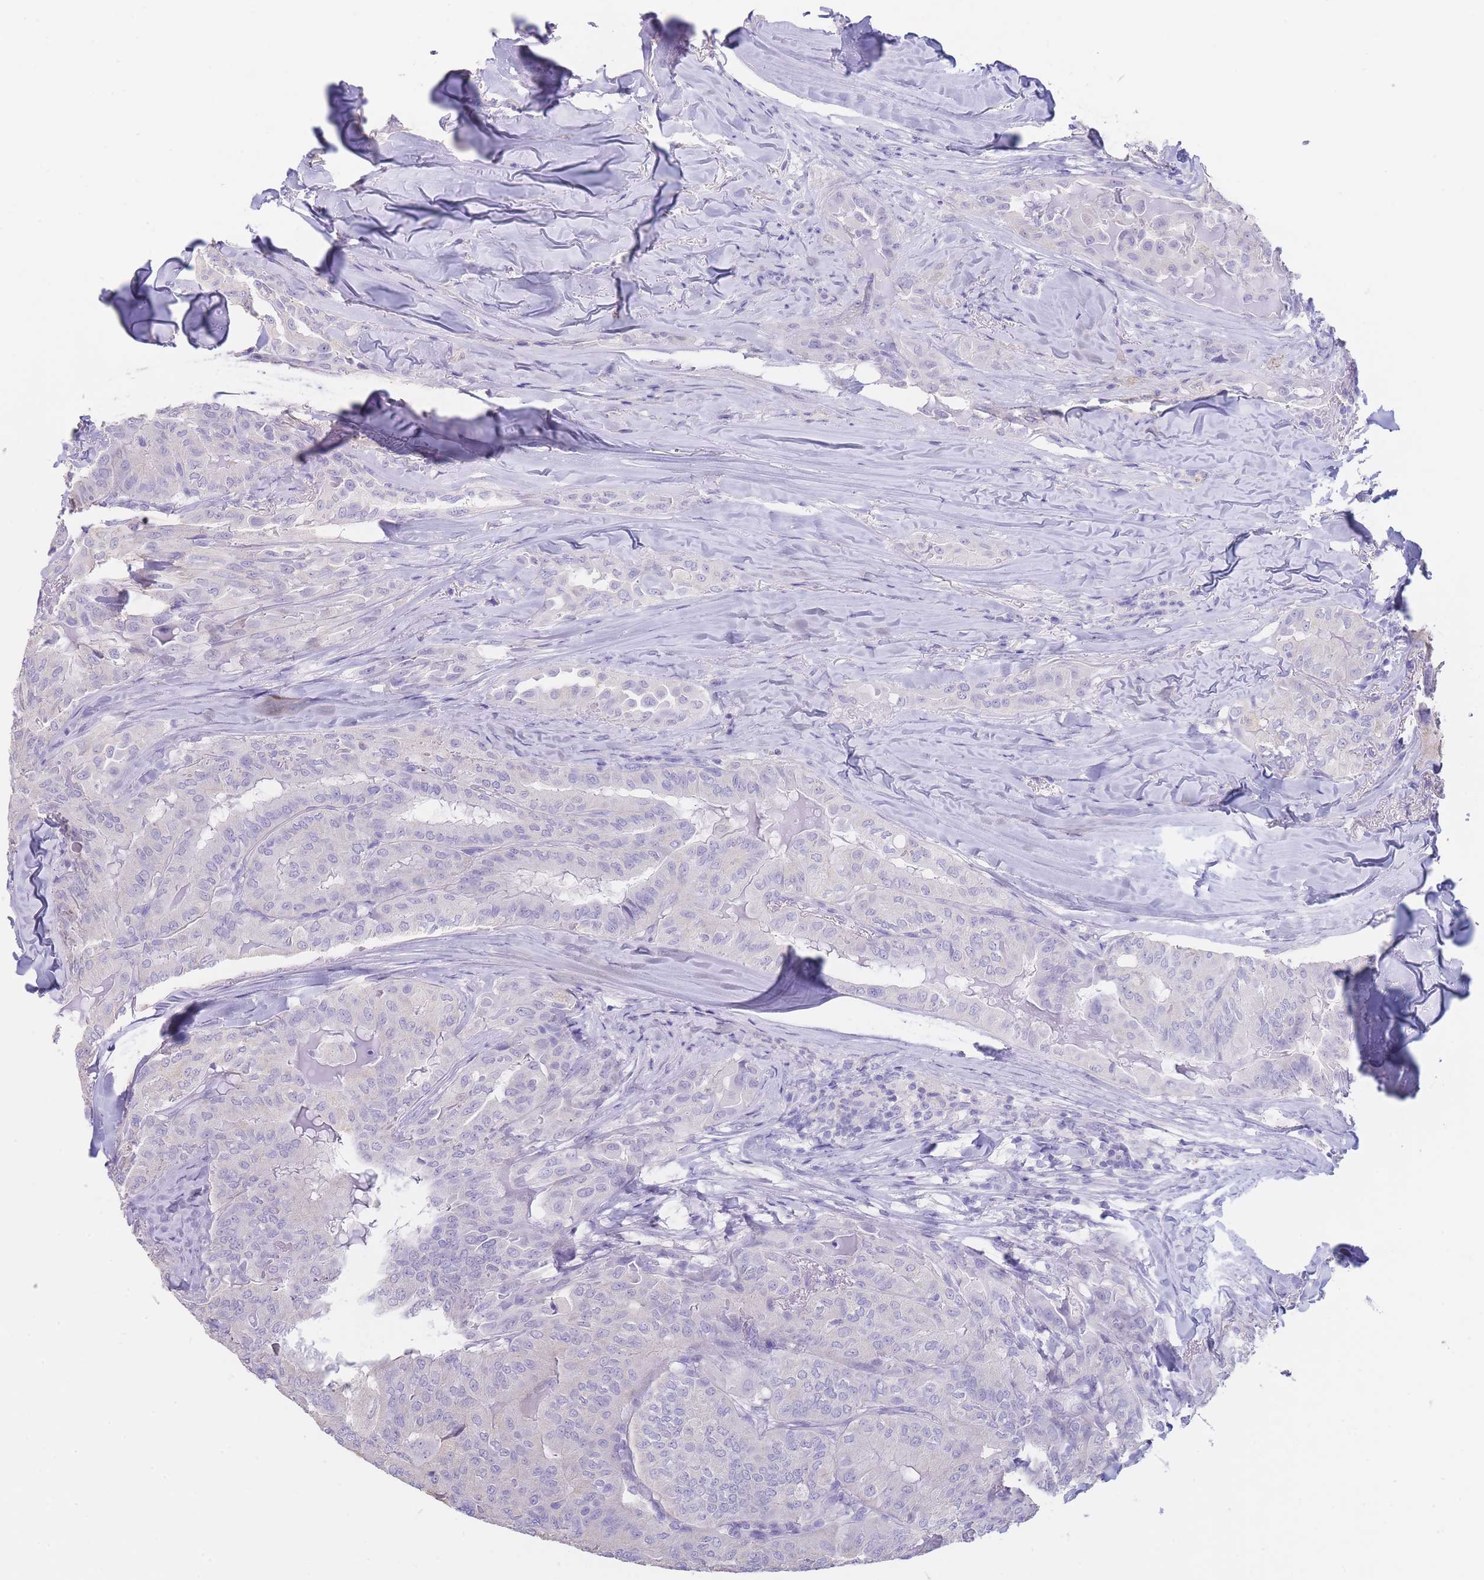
{"staining": {"intensity": "negative", "quantity": "none", "location": "none"}, "tissue": "thyroid cancer", "cell_type": "Tumor cells", "image_type": "cancer", "snomed": [{"axis": "morphology", "description": "Papillary adenocarcinoma, NOS"}, {"axis": "topography", "description": "Thyroid gland"}], "caption": "Immunohistochemical staining of thyroid cancer demonstrates no significant staining in tumor cells.", "gene": "CD37", "patient": {"sex": "female", "age": 68}}